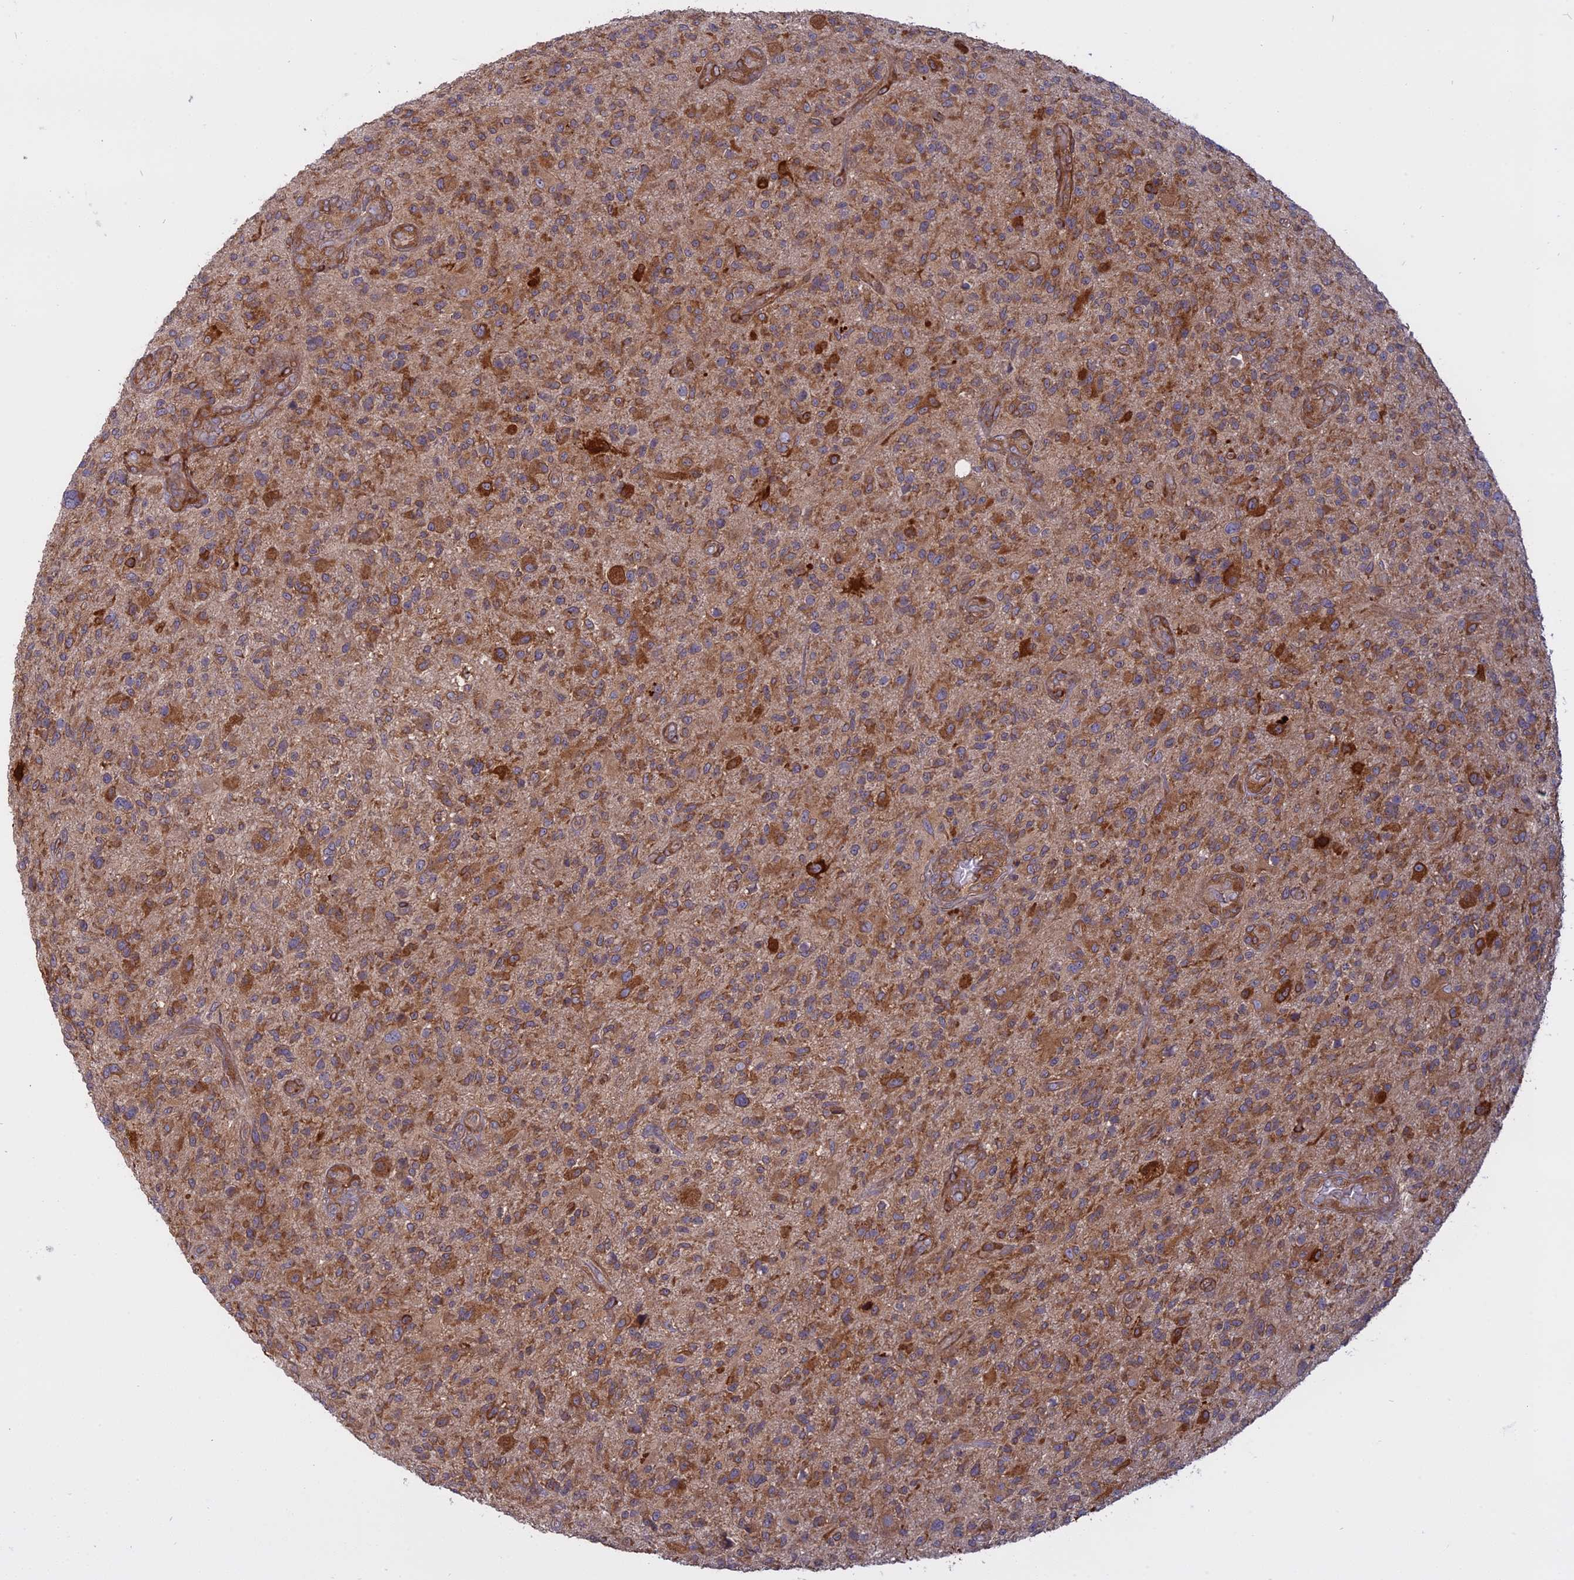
{"staining": {"intensity": "moderate", "quantity": ">75%", "location": "cytoplasmic/membranous"}, "tissue": "glioma", "cell_type": "Tumor cells", "image_type": "cancer", "snomed": [{"axis": "morphology", "description": "Glioma, malignant, High grade"}, {"axis": "topography", "description": "Brain"}], "caption": "Immunohistochemical staining of human glioma reveals moderate cytoplasmic/membranous protein expression in approximately >75% of tumor cells.", "gene": "TMEM208", "patient": {"sex": "male", "age": 47}}